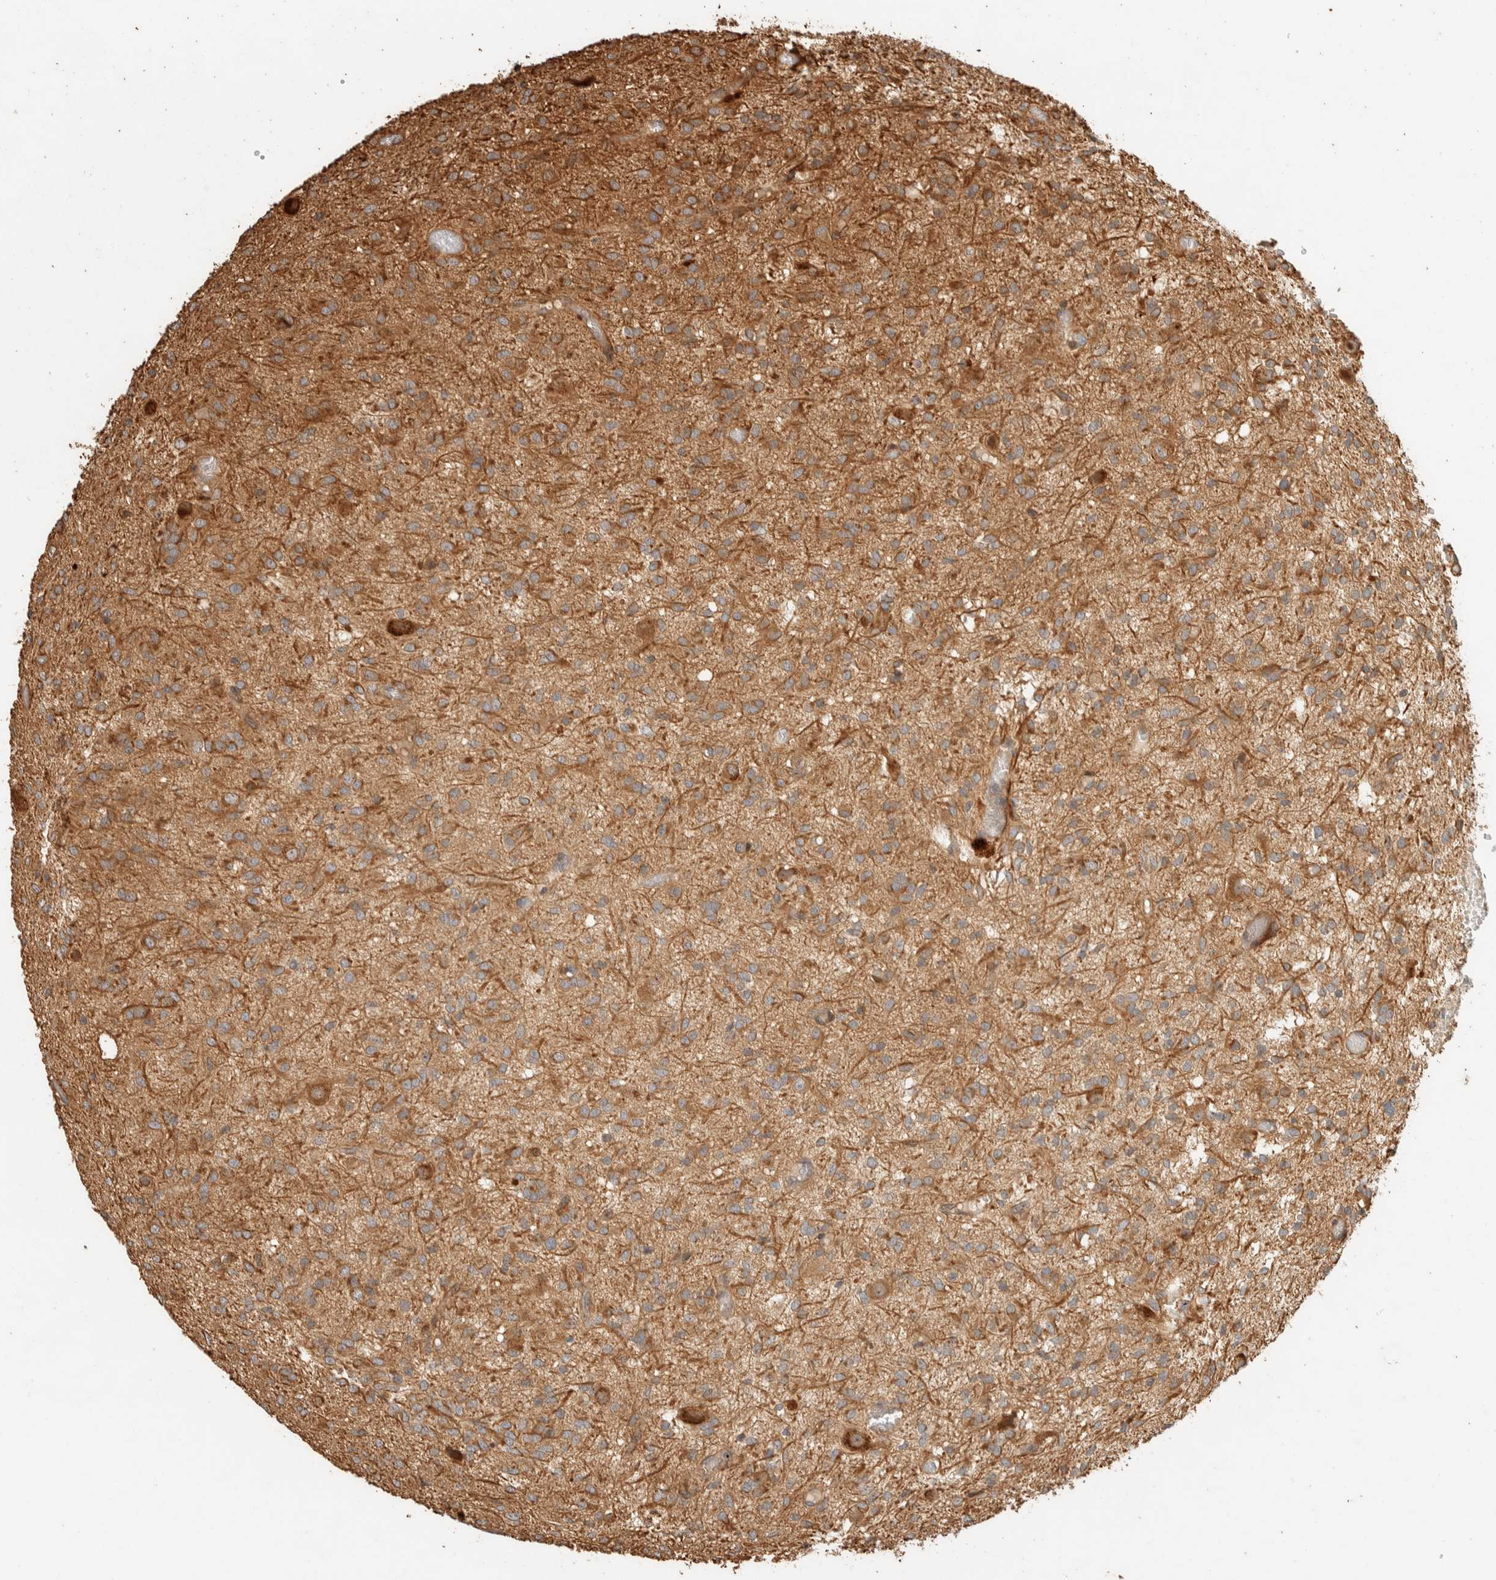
{"staining": {"intensity": "moderate", "quantity": ">75%", "location": "cytoplasmic/membranous"}, "tissue": "glioma", "cell_type": "Tumor cells", "image_type": "cancer", "snomed": [{"axis": "morphology", "description": "Glioma, malignant, High grade"}, {"axis": "topography", "description": "Brain"}], "caption": "Protein staining reveals moderate cytoplasmic/membranous positivity in about >75% of tumor cells in high-grade glioma (malignant).", "gene": "EXOC7", "patient": {"sex": "female", "age": 59}}